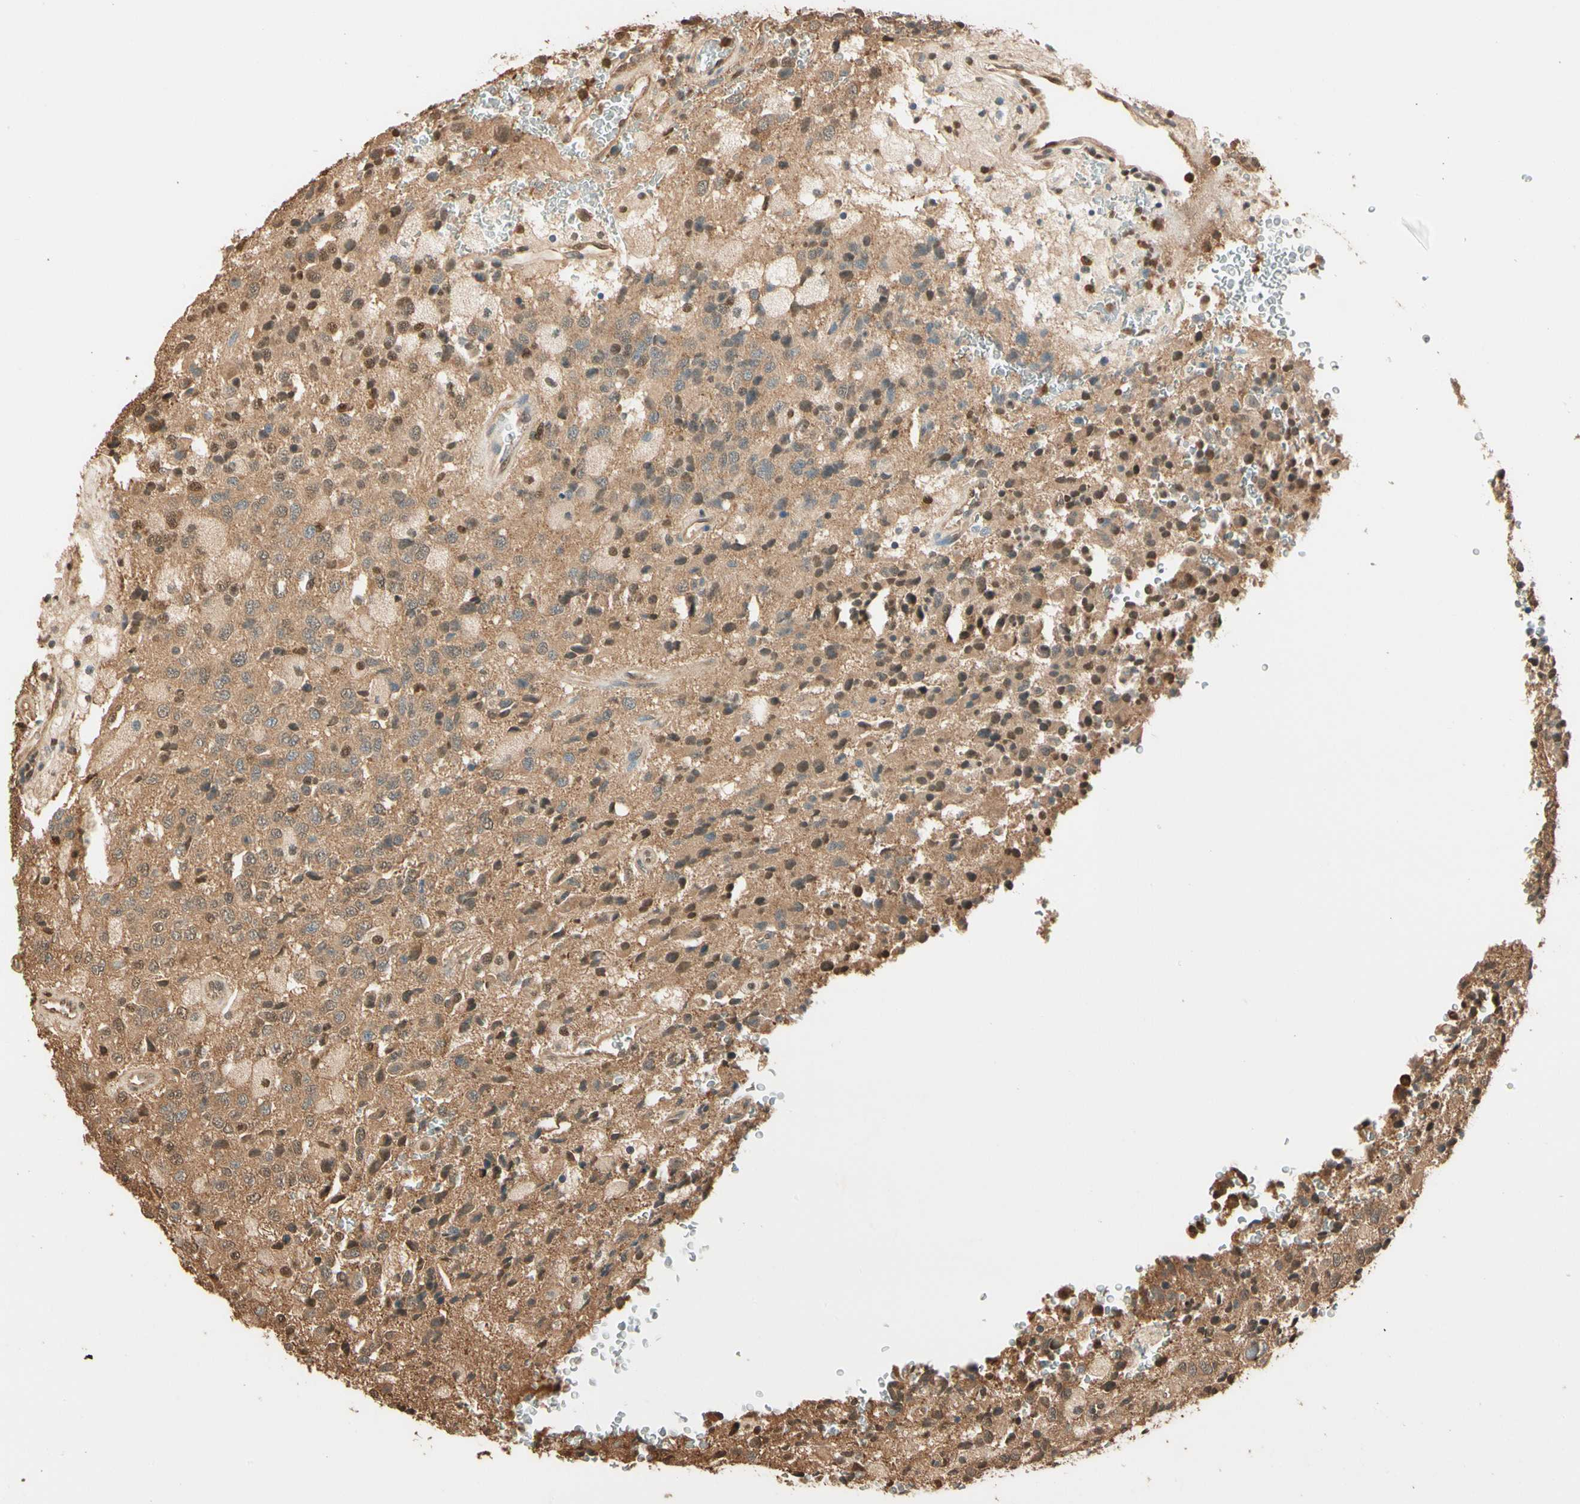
{"staining": {"intensity": "moderate", "quantity": ">75%", "location": "cytoplasmic/membranous"}, "tissue": "glioma", "cell_type": "Tumor cells", "image_type": "cancer", "snomed": [{"axis": "morphology", "description": "Glioma, malignant, High grade"}, {"axis": "topography", "description": "pancreas cauda"}], "caption": "The image exhibits immunohistochemical staining of glioma. There is moderate cytoplasmic/membranous expression is present in approximately >75% of tumor cells.", "gene": "PNCK", "patient": {"sex": "male", "age": 60}}